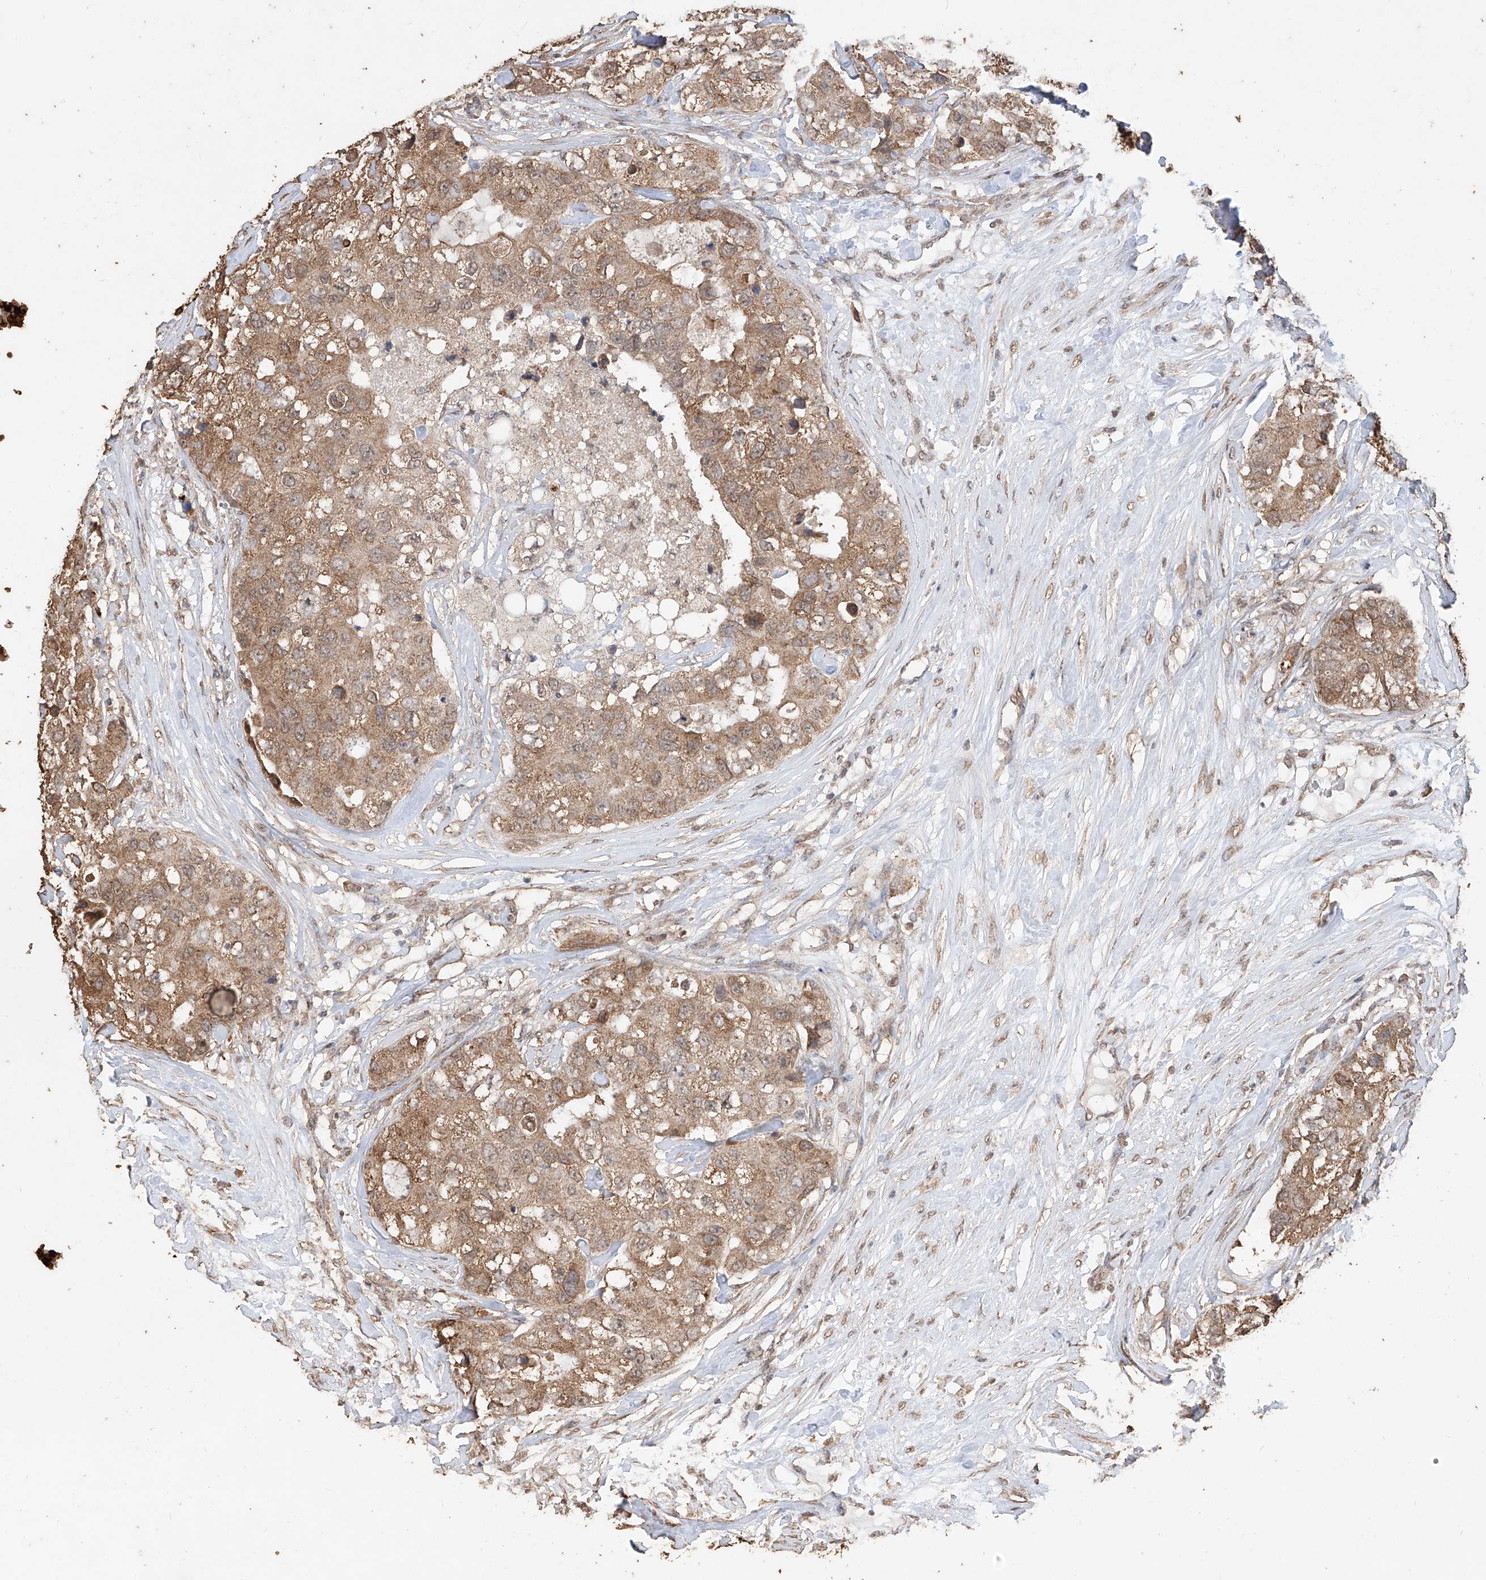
{"staining": {"intensity": "moderate", "quantity": ">75%", "location": "cytoplasmic/membranous"}, "tissue": "breast cancer", "cell_type": "Tumor cells", "image_type": "cancer", "snomed": [{"axis": "morphology", "description": "Duct carcinoma"}, {"axis": "topography", "description": "Breast"}], "caption": "The image reveals immunohistochemical staining of breast infiltrating ductal carcinoma. There is moderate cytoplasmic/membranous expression is present in approximately >75% of tumor cells.", "gene": "ELOVL1", "patient": {"sex": "female", "age": 62}}